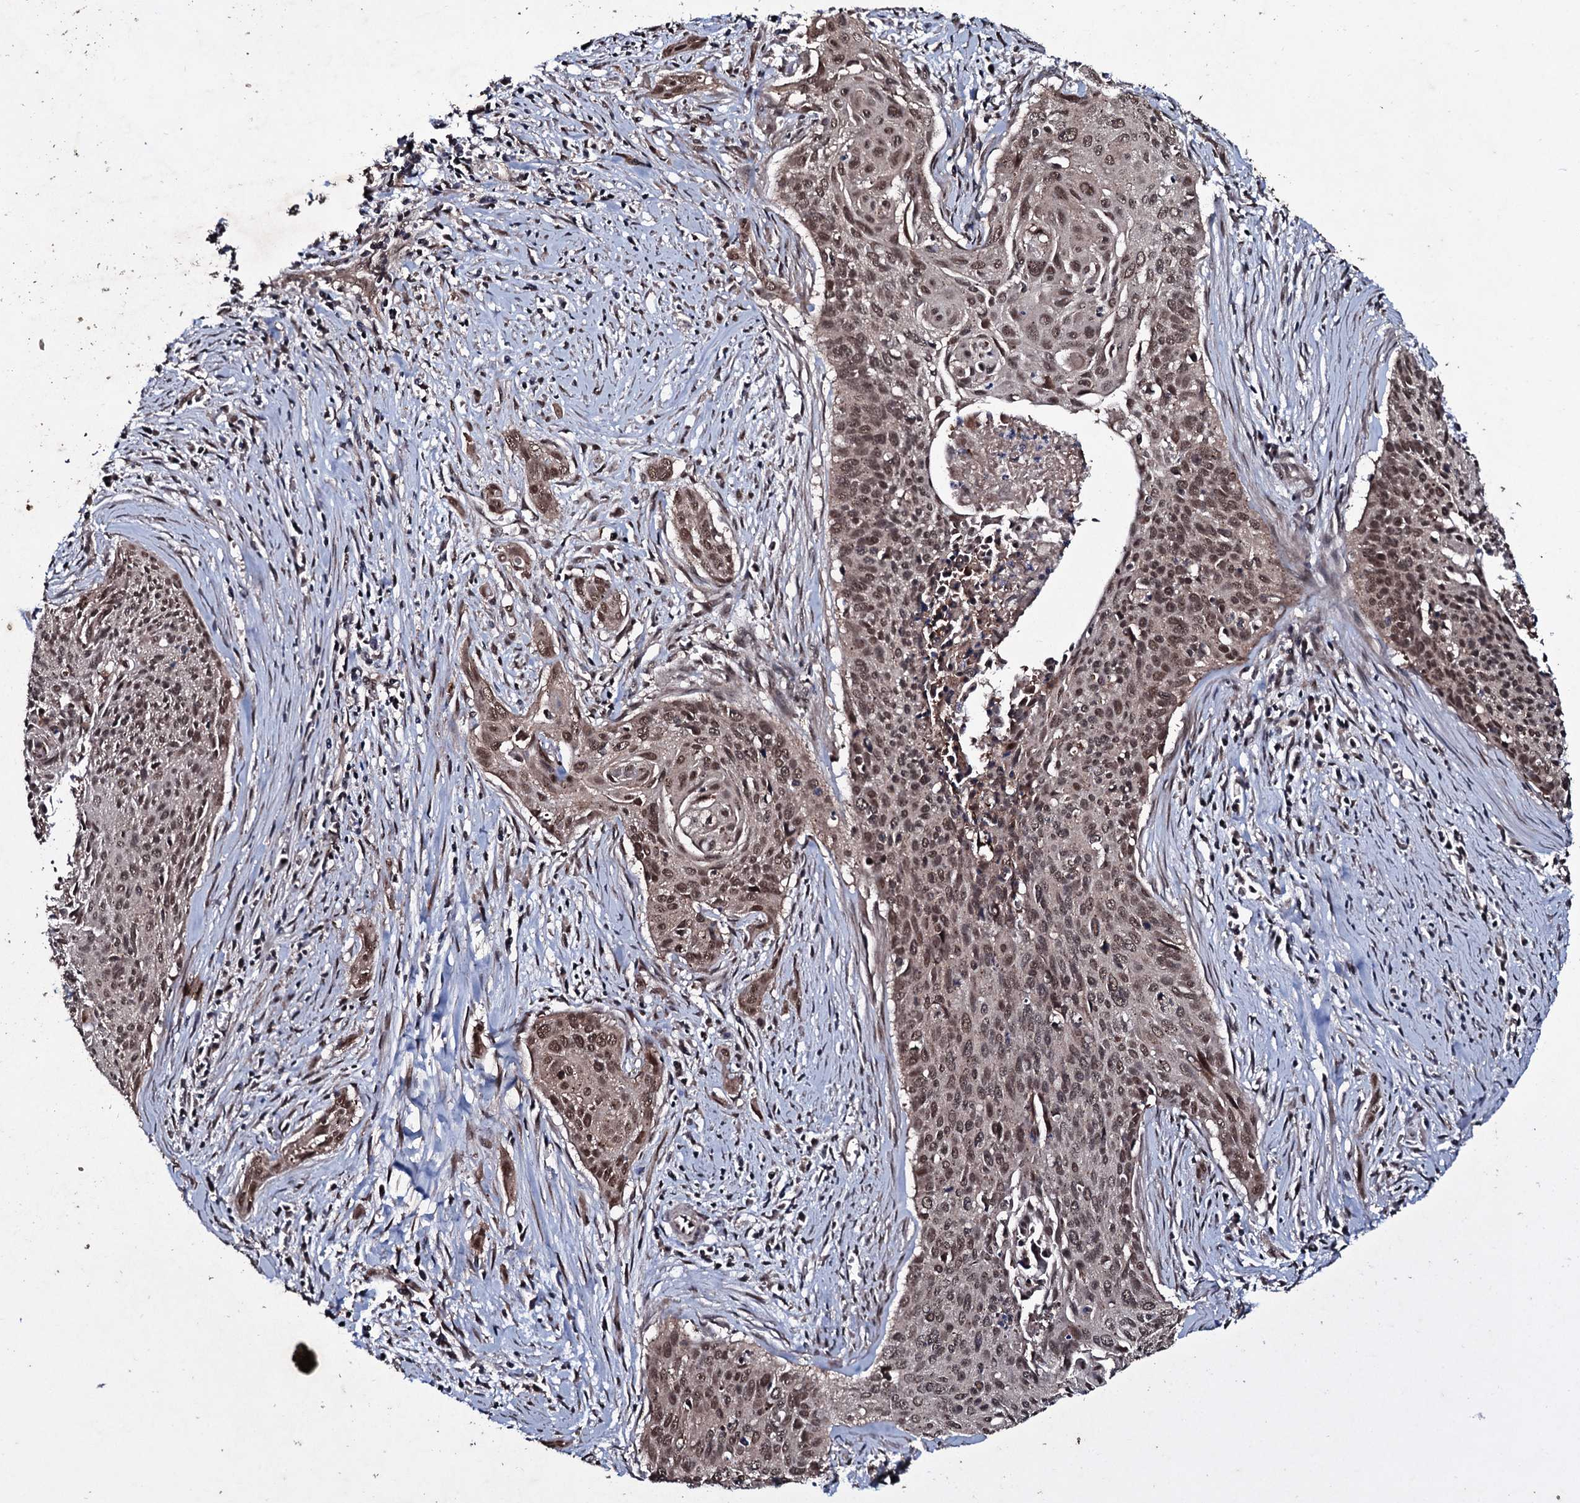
{"staining": {"intensity": "moderate", "quantity": ">75%", "location": "nuclear"}, "tissue": "cervical cancer", "cell_type": "Tumor cells", "image_type": "cancer", "snomed": [{"axis": "morphology", "description": "Squamous cell carcinoma, NOS"}, {"axis": "topography", "description": "Cervix"}], "caption": "Cervical cancer (squamous cell carcinoma) tissue exhibits moderate nuclear expression in approximately >75% of tumor cells Nuclei are stained in blue.", "gene": "MRPS31", "patient": {"sex": "female", "age": 55}}